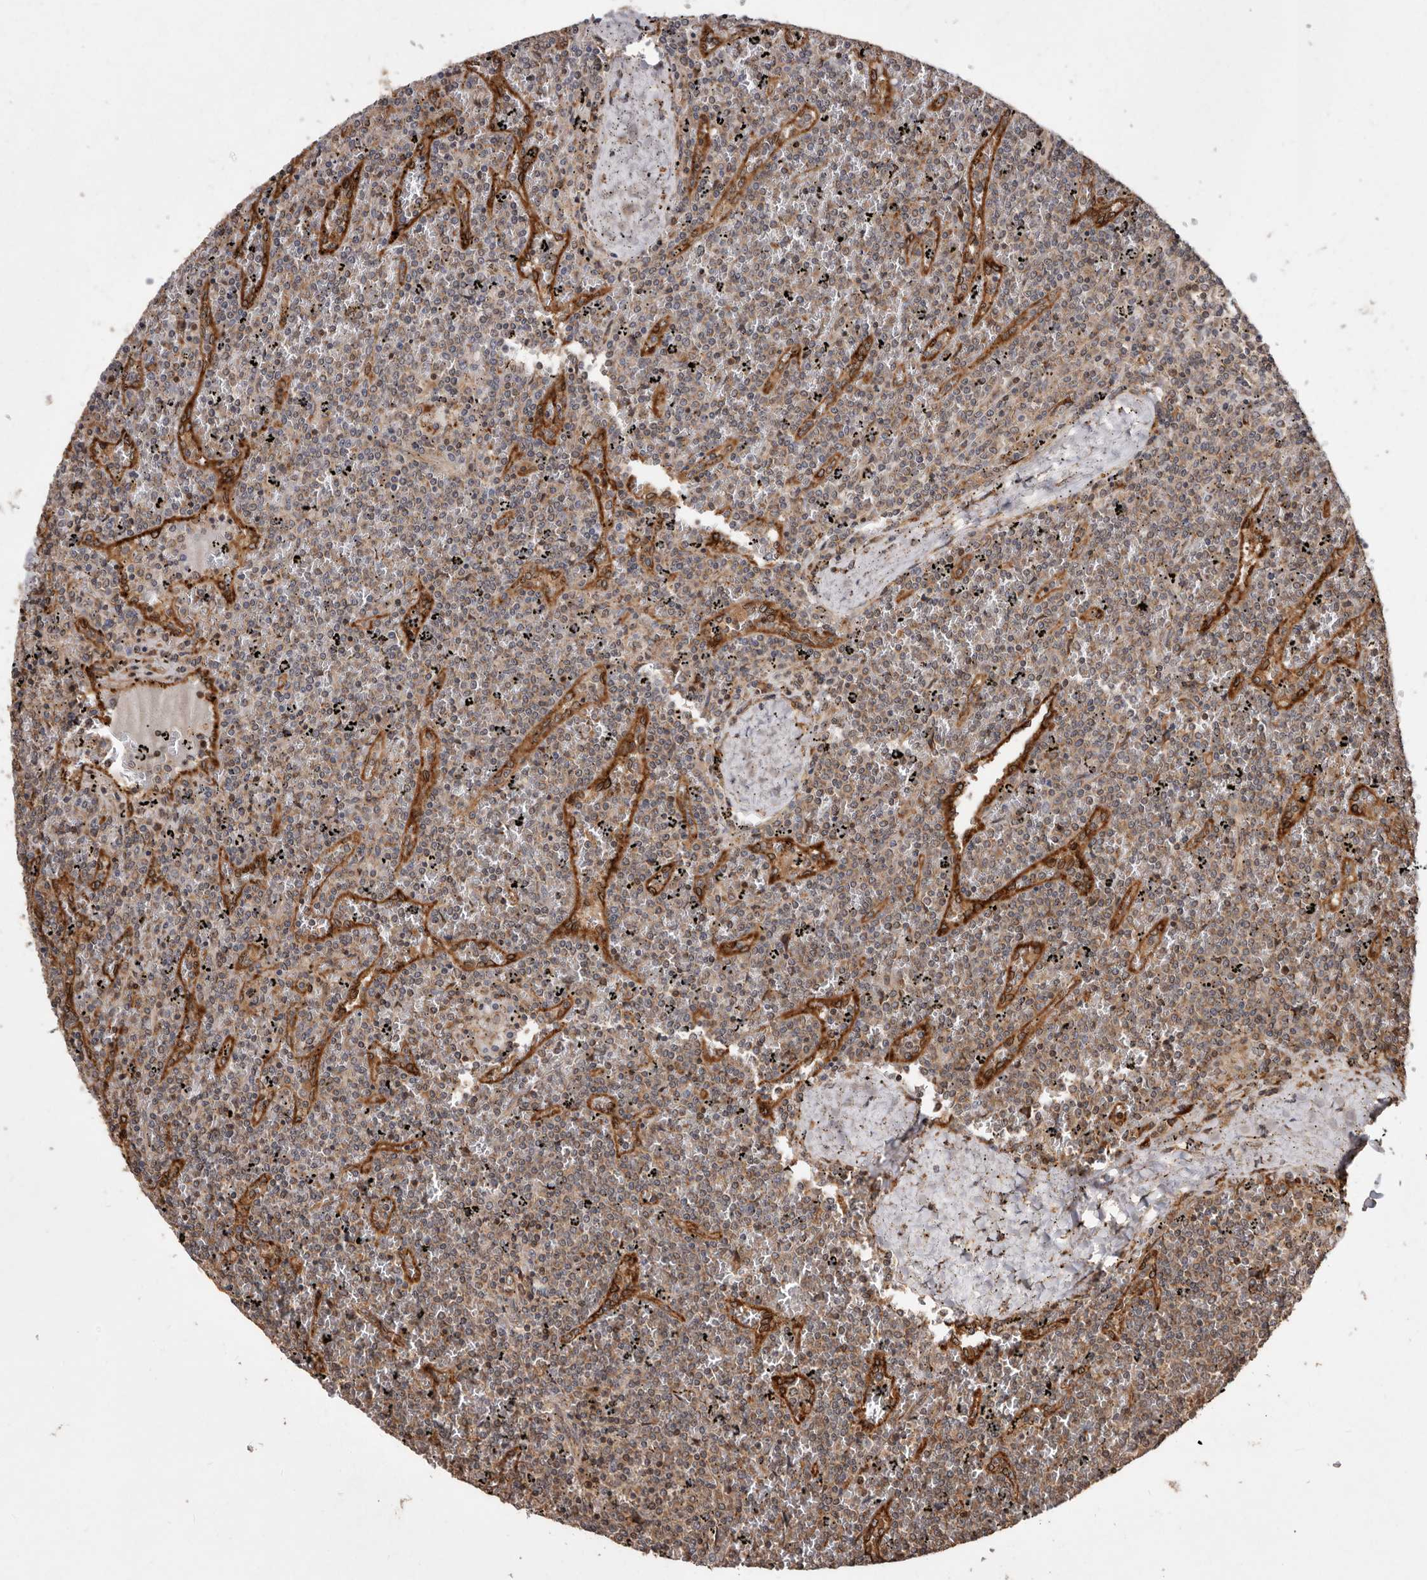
{"staining": {"intensity": "weak", "quantity": "<25%", "location": "cytoplasmic/membranous"}, "tissue": "lymphoma", "cell_type": "Tumor cells", "image_type": "cancer", "snomed": [{"axis": "morphology", "description": "Malignant lymphoma, non-Hodgkin's type, Low grade"}, {"axis": "topography", "description": "Spleen"}], "caption": "Immunohistochemistry (IHC) image of neoplastic tissue: human lymphoma stained with DAB shows no significant protein expression in tumor cells. Nuclei are stained in blue.", "gene": "FLAD1", "patient": {"sex": "female", "age": 19}}